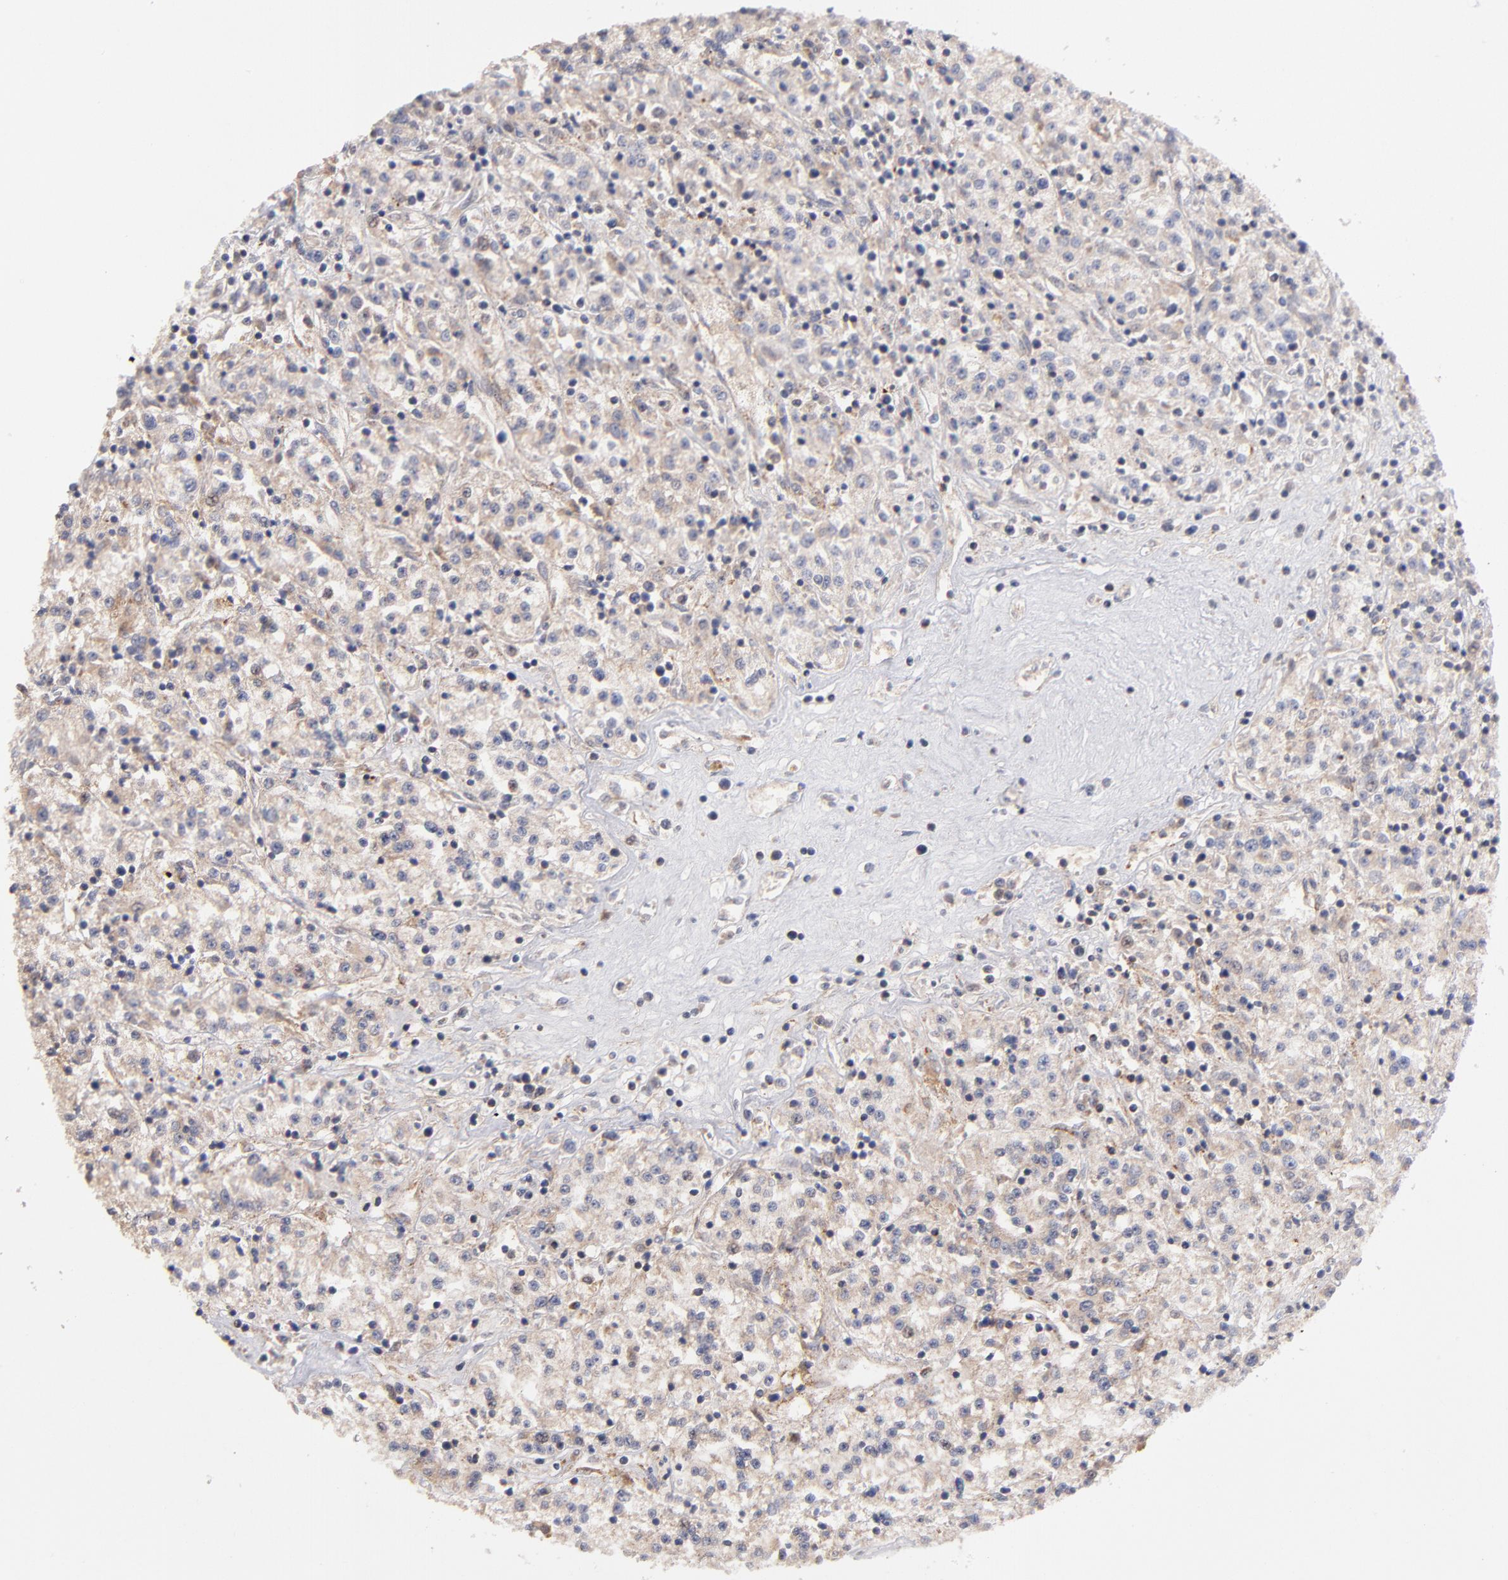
{"staining": {"intensity": "moderate", "quantity": ">75%", "location": "cytoplasmic/membranous"}, "tissue": "renal cancer", "cell_type": "Tumor cells", "image_type": "cancer", "snomed": [{"axis": "morphology", "description": "Adenocarcinoma, NOS"}, {"axis": "topography", "description": "Kidney"}], "caption": "DAB (3,3'-diaminobenzidine) immunohistochemical staining of human renal cancer (adenocarcinoma) displays moderate cytoplasmic/membranous protein staining in approximately >75% of tumor cells.", "gene": "GMFG", "patient": {"sex": "female", "age": 76}}